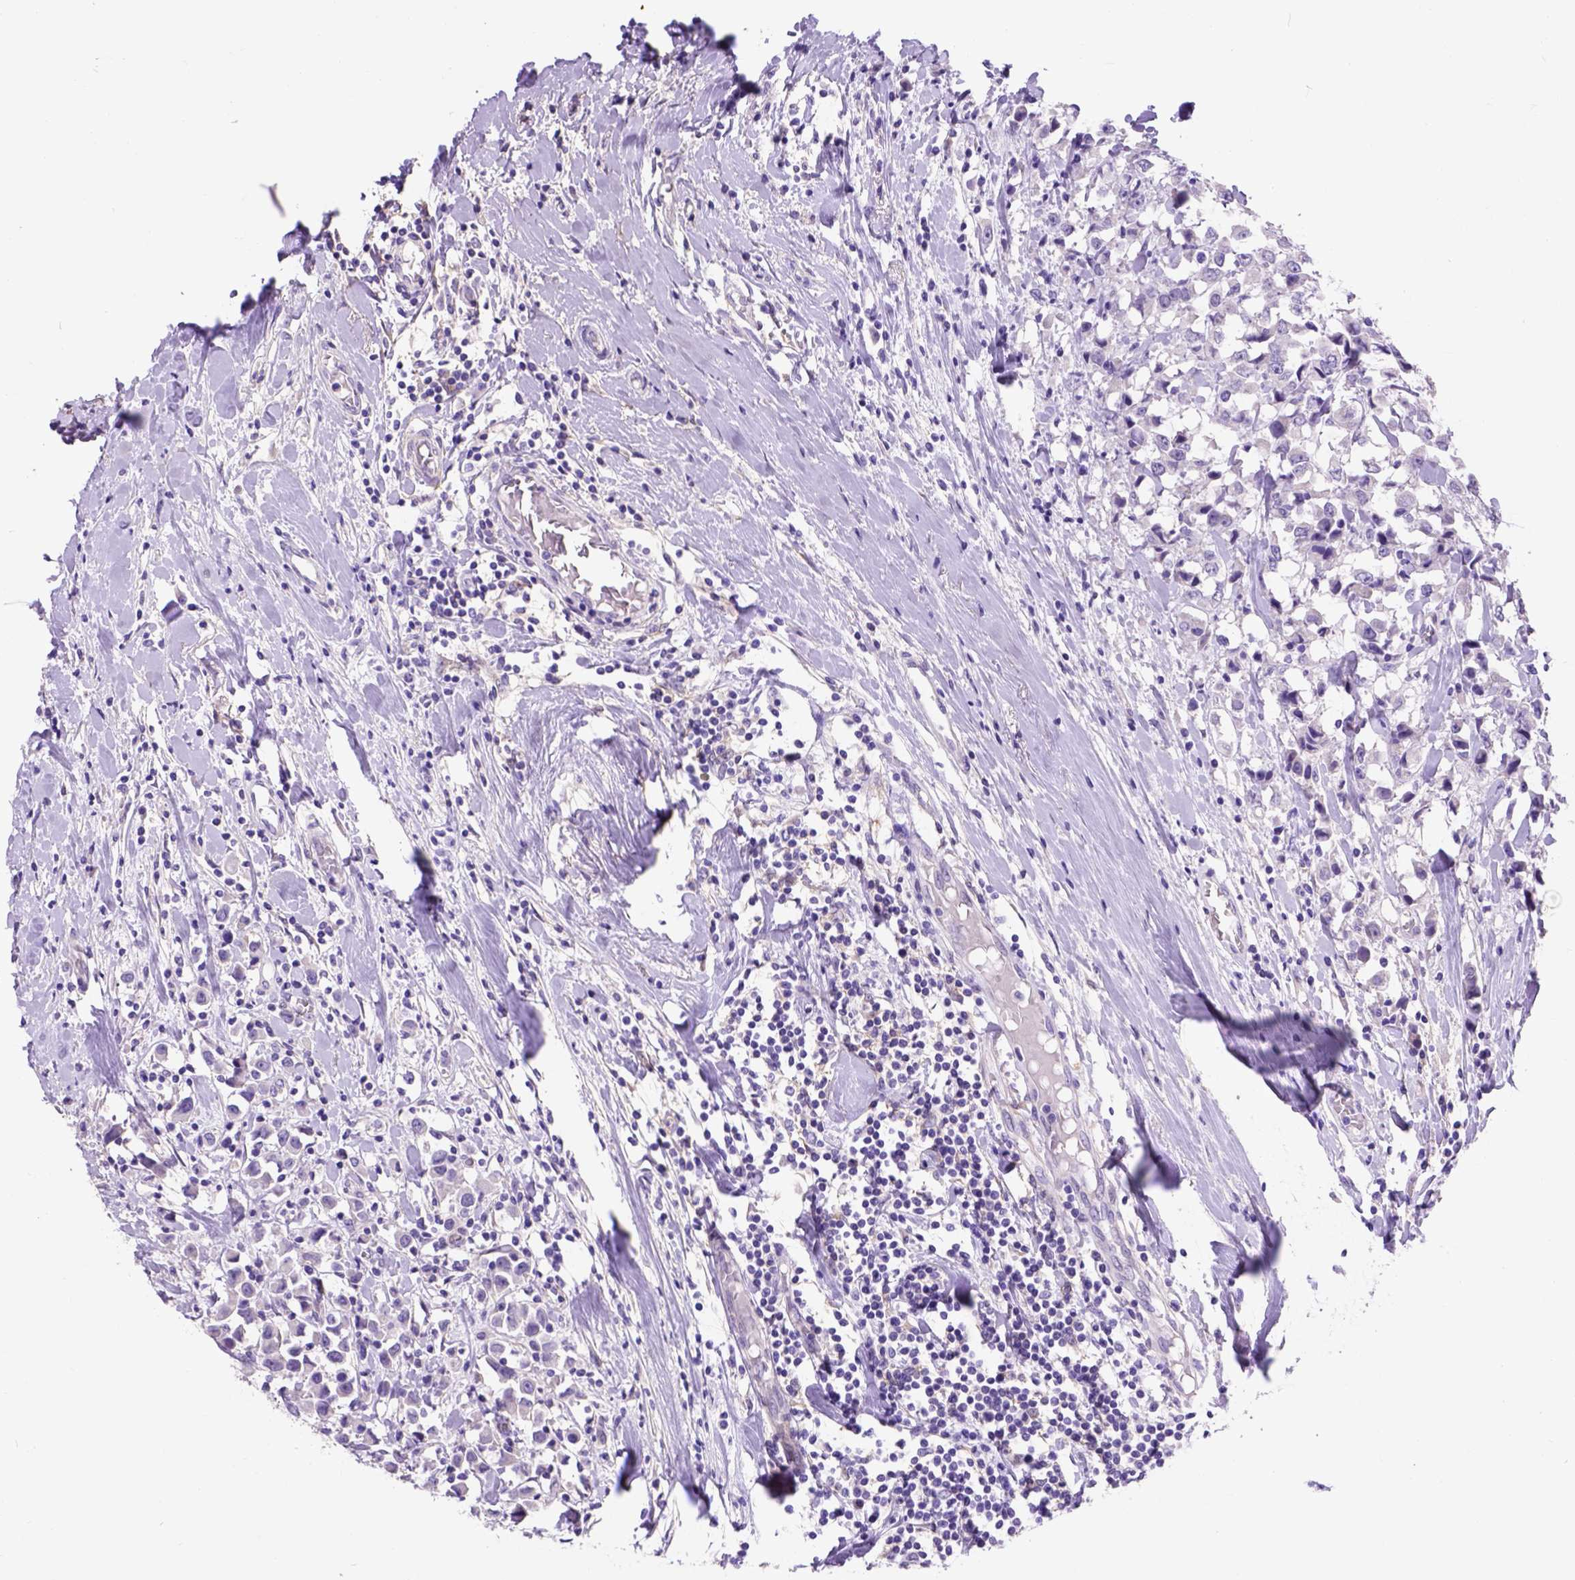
{"staining": {"intensity": "negative", "quantity": "none", "location": "none"}, "tissue": "breast cancer", "cell_type": "Tumor cells", "image_type": "cancer", "snomed": [{"axis": "morphology", "description": "Duct carcinoma"}, {"axis": "topography", "description": "Breast"}], "caption": "Tumor cells show no significant protein staining in breast cancer (infiltrating ductal carcinoma).", "gene": "EGFR", "patient": {"sex": "female", "age": 61}}